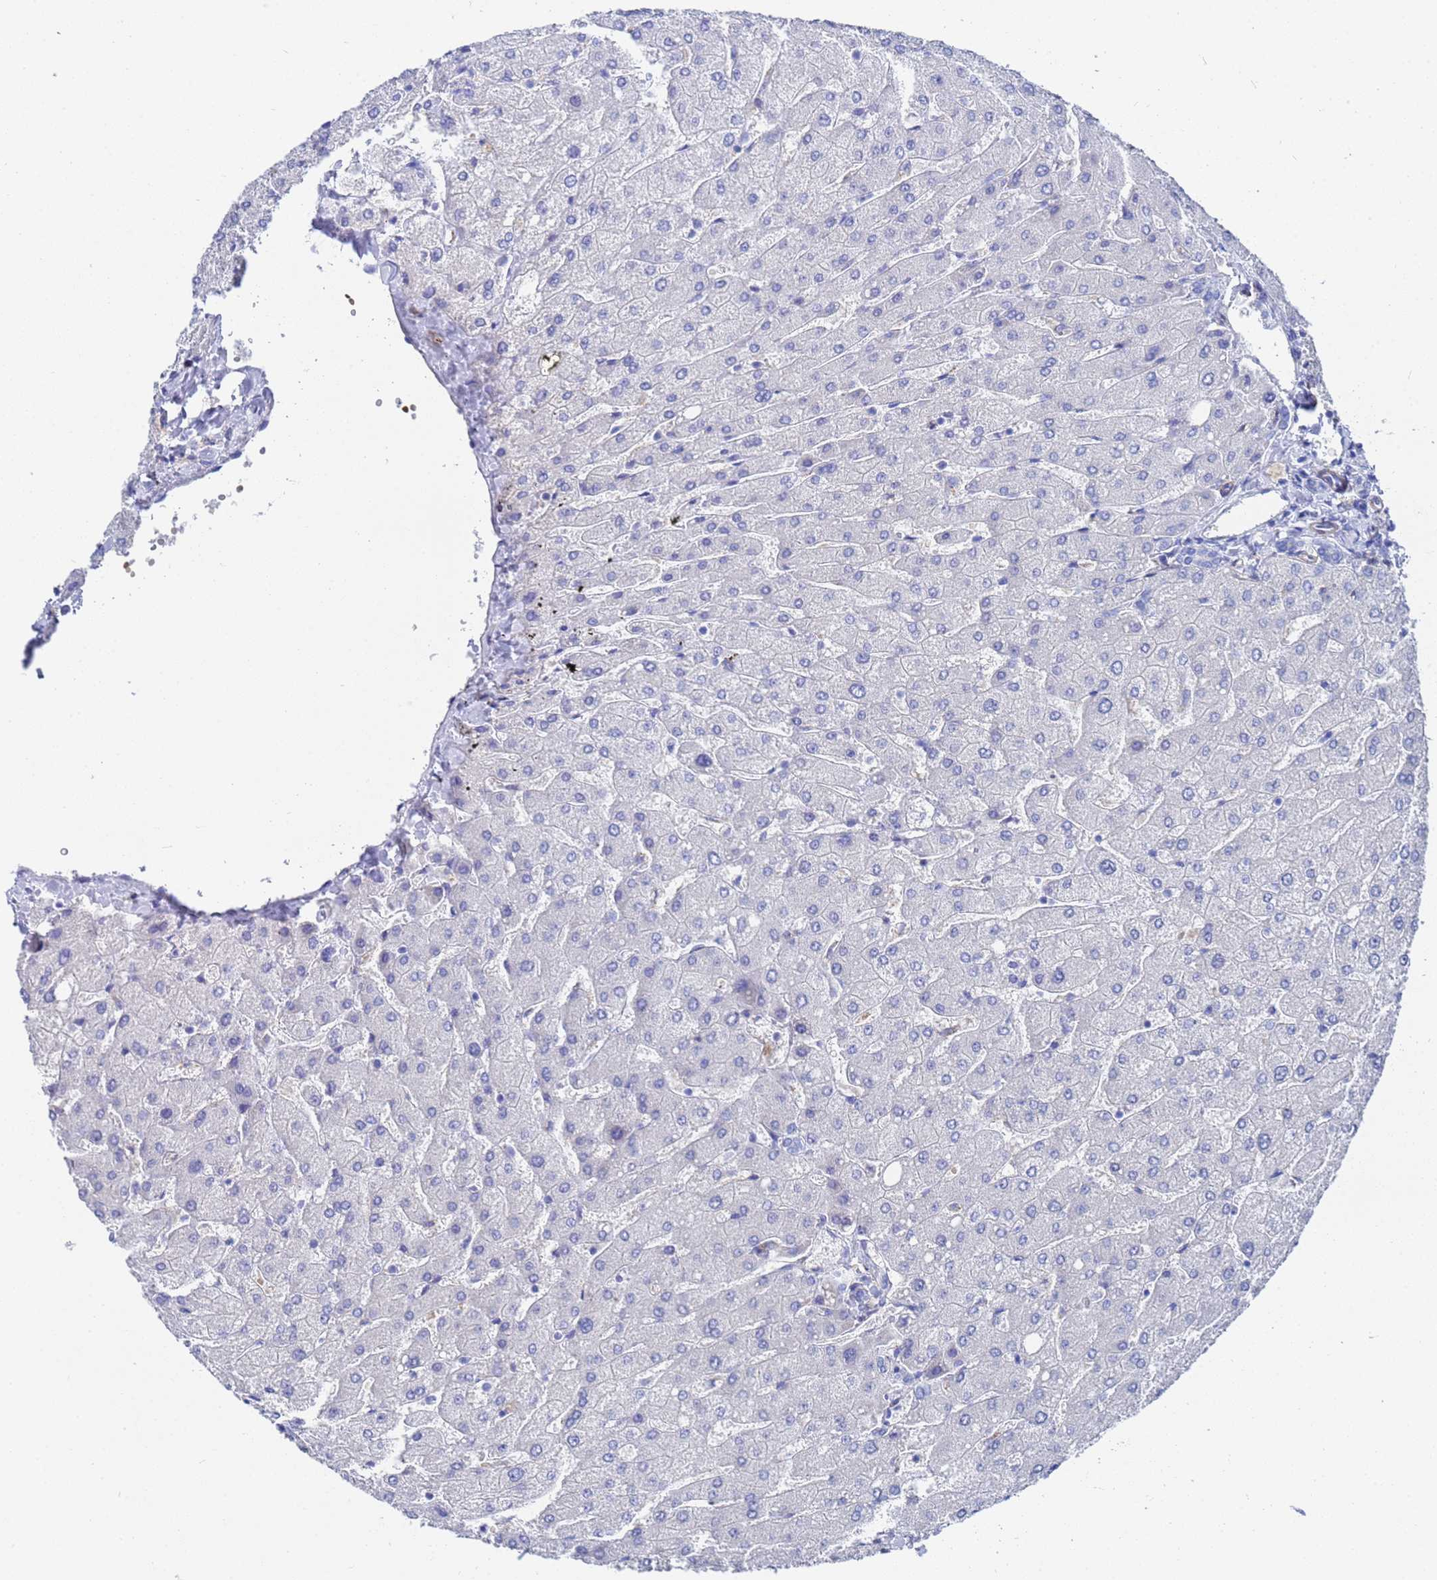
{"staining": {"intensity": "negative", "quantity": "none", "location": "none"}, "tissue": "liver", "cell_type": "Cholangiocytes", "image_type": "normal", "snomed": [{"axis": "morphology", "description": "Normal tissue, NOS"}, {"axis": "topography", "description": "Liver"}], "caption": "A micrograph of human liver is negative for staining in cholangiocytes.", "gene": "ZNF26", "patient": {"sex": "male", "age": 55}}